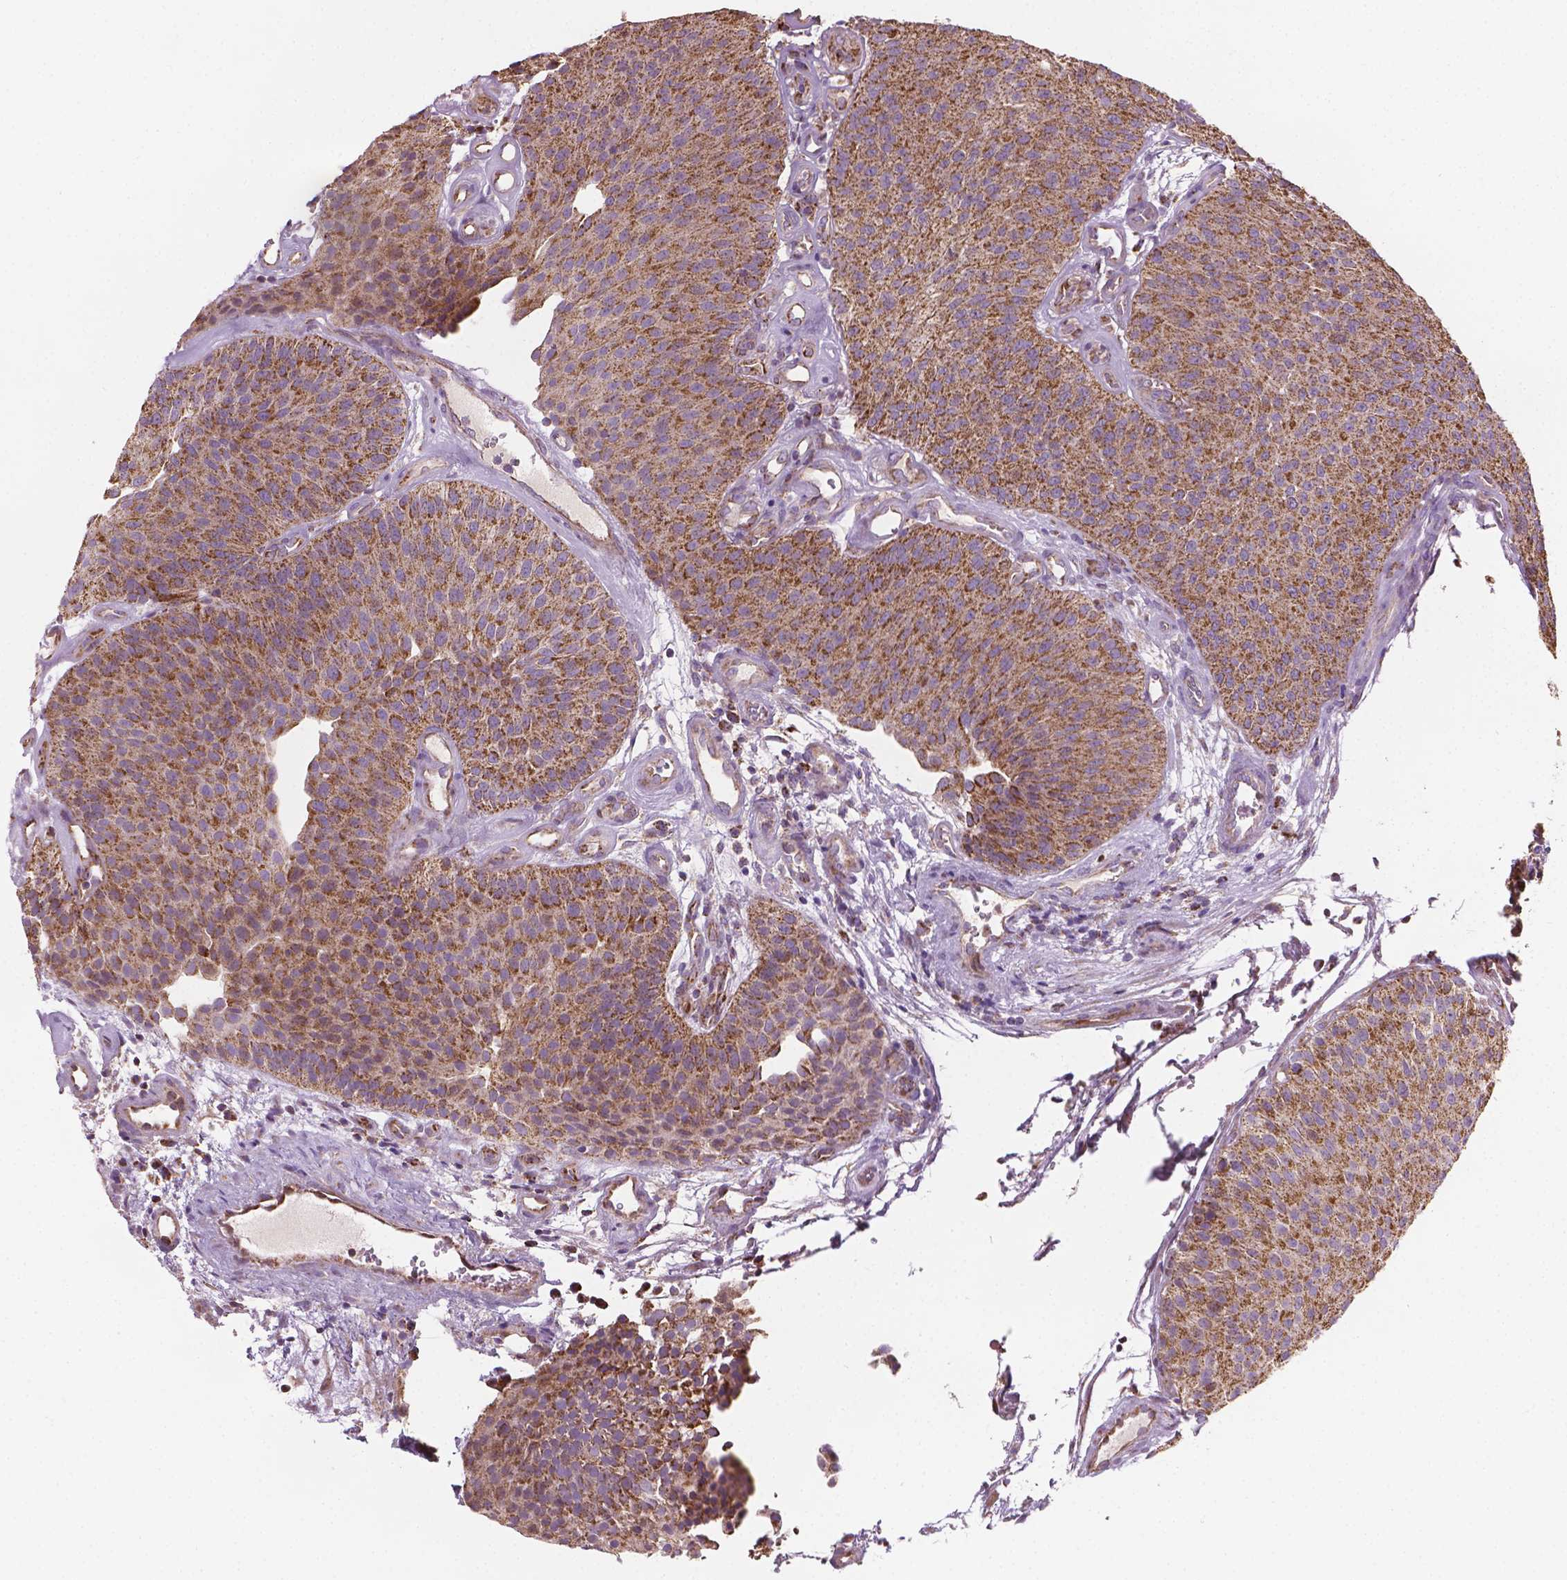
{"staining": {"intensity": "strong", "quantity": ">75%", "location": "cytoplasmic/membranous"}, "tissue": "urothelial cancer", "cell_type": "Tumor cells", "image_type": "cancer", "snomed": [{"axis": "morphology", "description": "Urothelial carcinoma, Low grade"}, {"axis": "topography", "description": "Urinary bladder"}], "caption": "Strong cytoplasmic/membranous positivity for a protein is appreciated in approximately >75% of tumor cells of urothelial cancer using immunohistochemistry.", "gene": "PIBF1", "patient": {"sex": "female", "age": 87}}